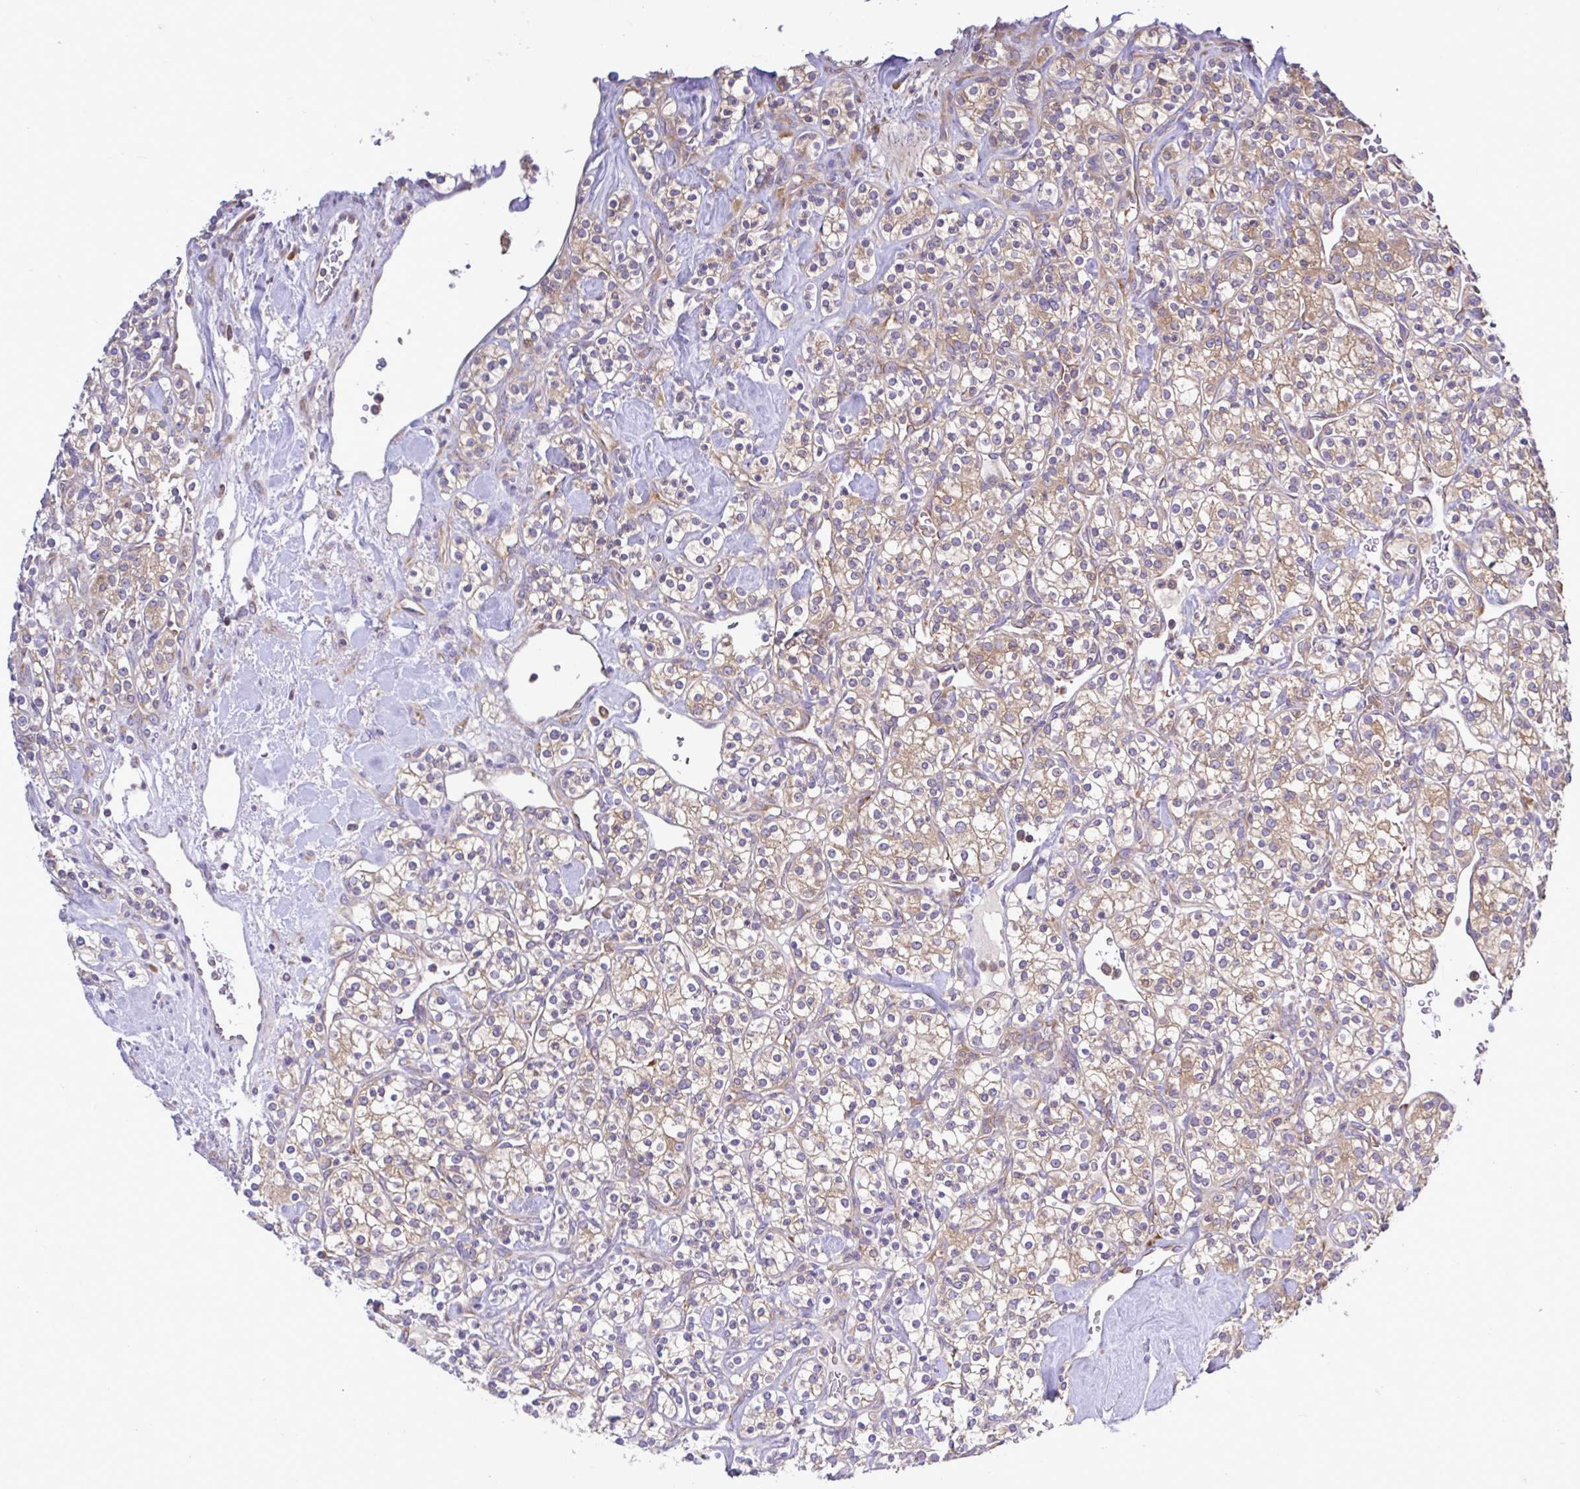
{"staining": {"intensity": "moderate", "quantity": "25%-75%", "location": "cytoplasmic/membranous"}, "tissue": "renal cancer", "cell_type": "Tumor cells", "image_type": "cancer", "snomed": [{"axis": "morphology", "description": "Adenocarcinoma, NOS"}, {"axis": "topography", "description": "Kidney"}], "caption": "Renal cancer stained for a protein (brown) displays moderate cytoplasmic/membranous positive expression in about 25%-75% of tumor cells.", "gene": "LARS1", "patient": {"sex": "male", "age": 77}}